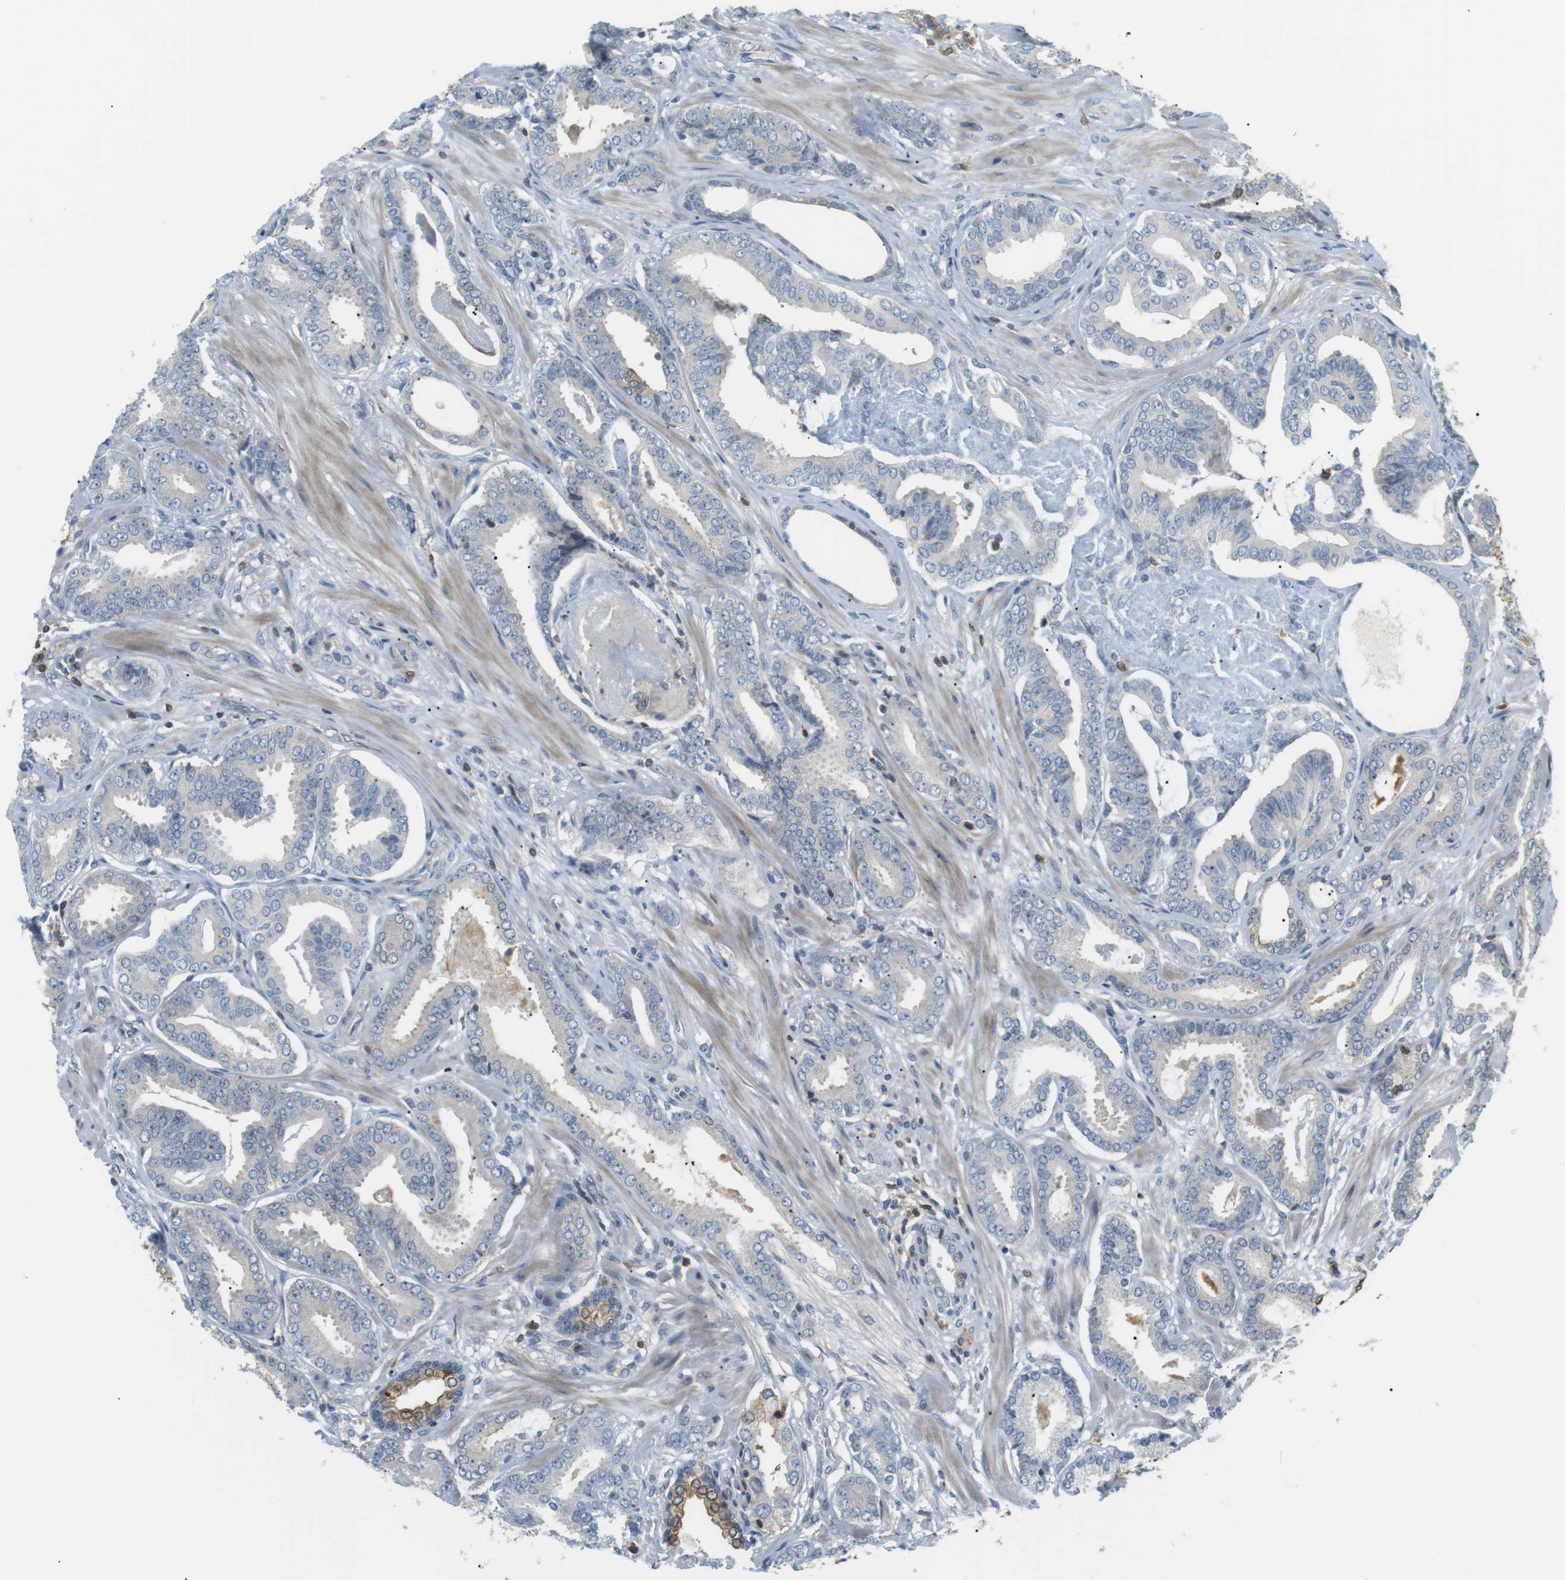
{"staining": {"intensity": "negative", "quantity": "none", "location": "none"}, "tissue": "prostate cancer", "cell_type": "Tumor cells", "image_type": "cancer", "snomed": [{"axis": "morphology", "description": "Adenocarcinoma, Low grade"}, {"axis": "topography", "description": "Prostate"}], "caption": "This is an immunohistochemistry (IHC) photomicrograph of prostate cancer. There is no expression in tumor cells.", "gene": "P2RY1", "patient": {"sex": "male", "age": 53}}